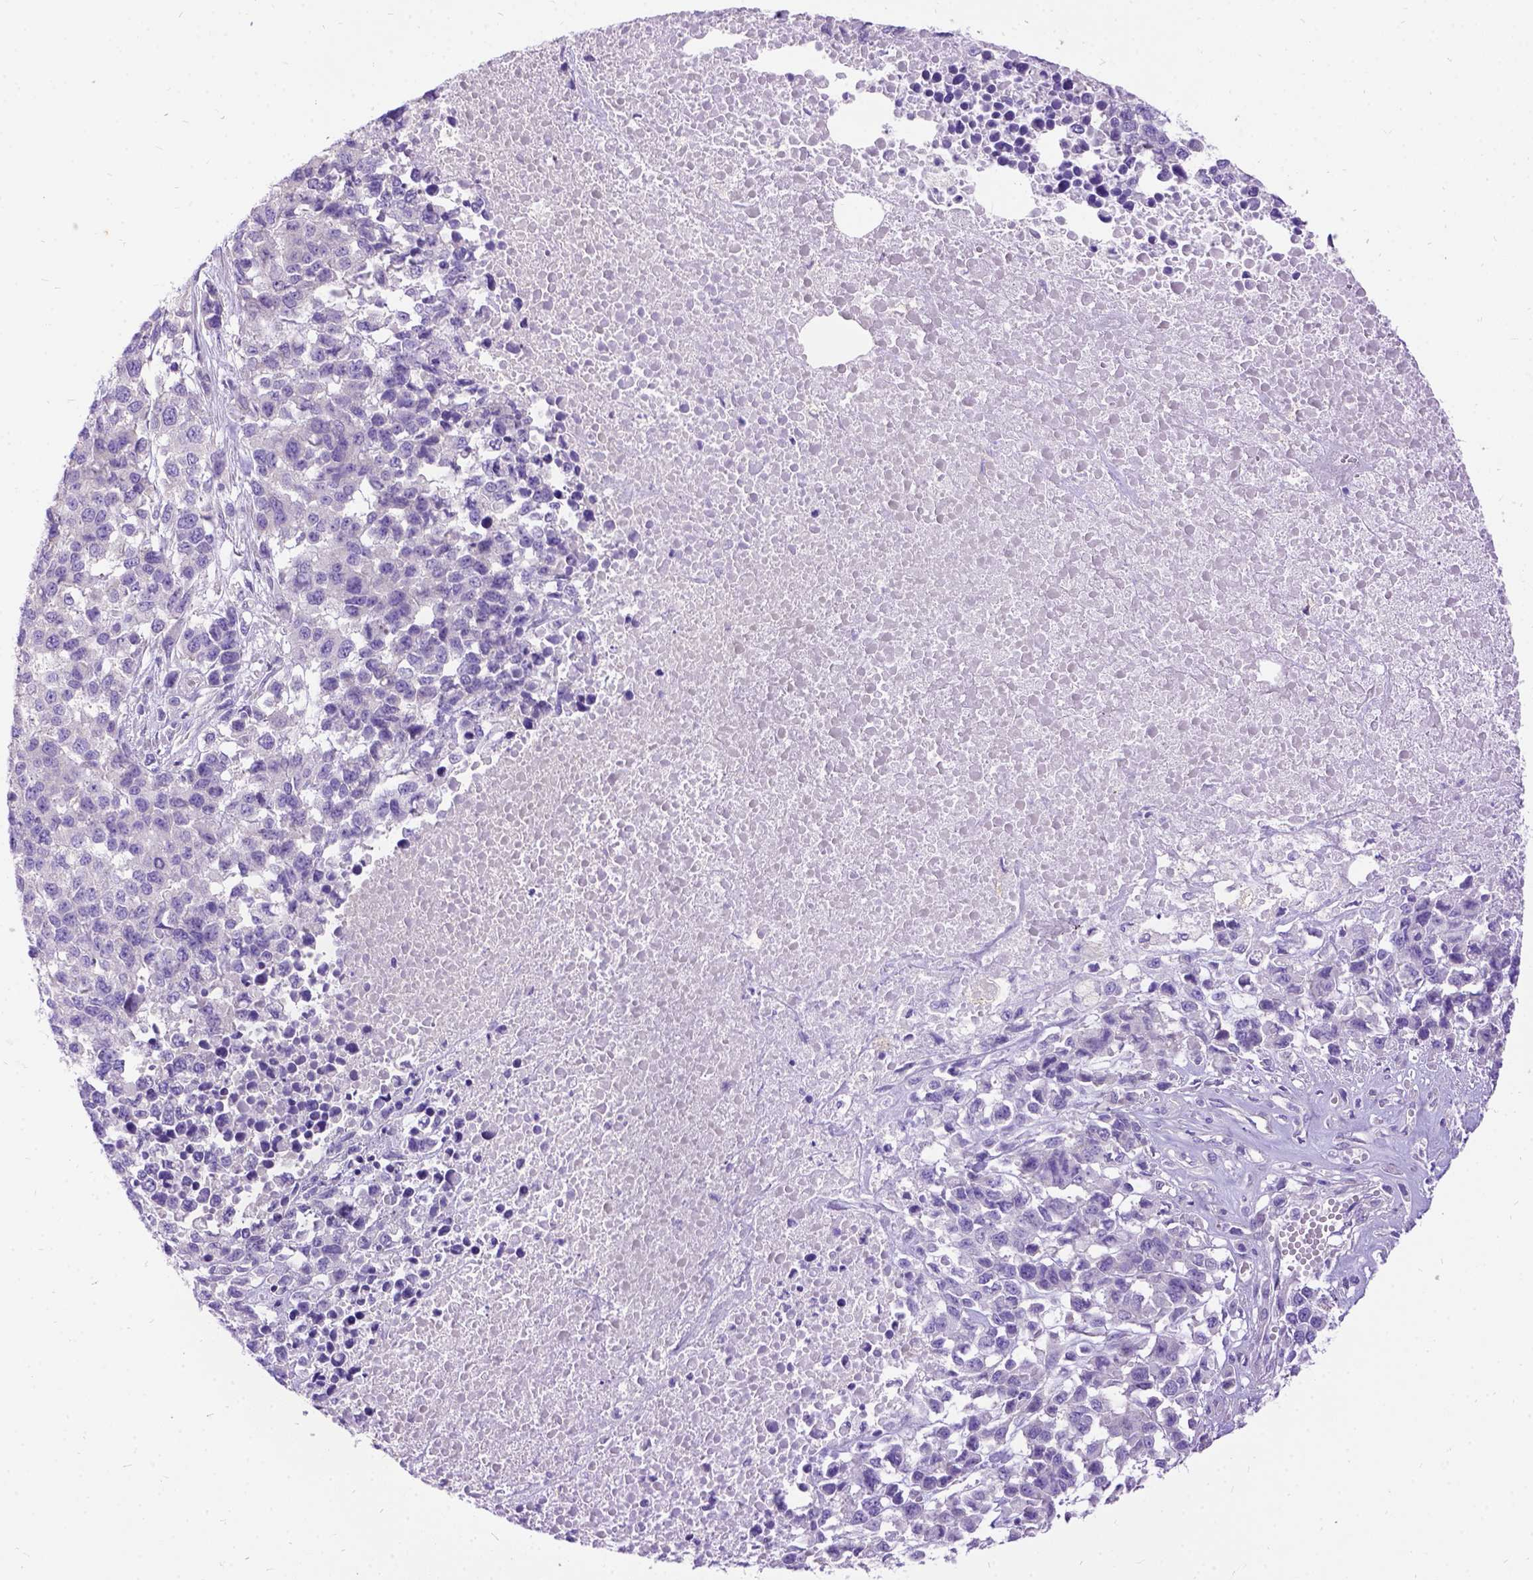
{"staining": {"intensity": "negative", "quantity": "none", "location": "none"}, "tissue": "melanoma", "cell_type": "Tumor cells", "image_type": "cancer", "snomed": [{"axis": "morphology", "description": "Malignant melanoma, Metastatic site"}, {"axis": "topography", "description": "Skin"}], "caption": "Image shows no significant protein positivity in tumor cells of malignant melanoma (metastatic site). (Immunohistochemistry (ihc), brightfield microscopy, high magnification).", "gene": "CFAP54", "patient": {"sex": "male", "age": 84}}